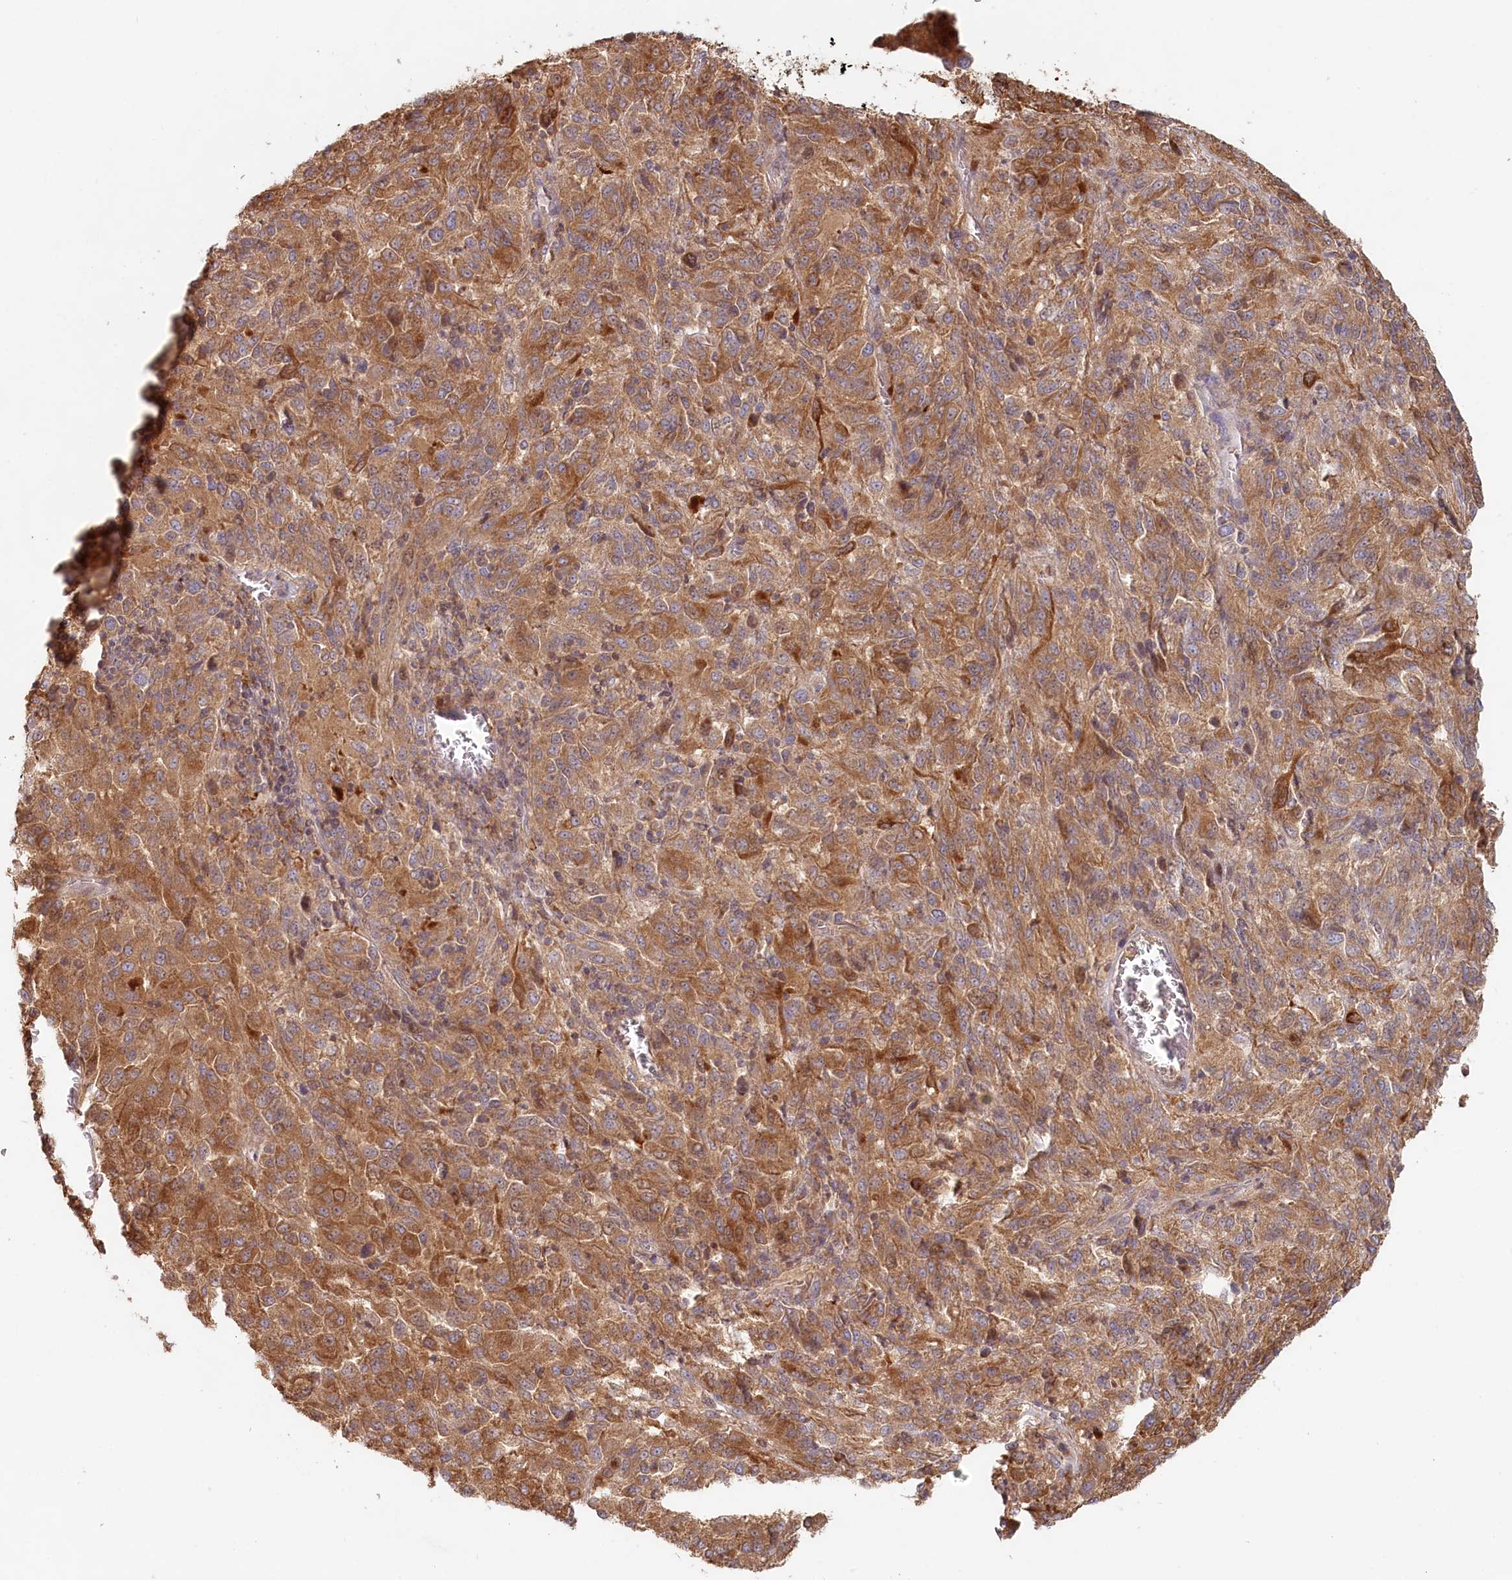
{"staining": {"intensity": "moderate", "quantity": ">75%", "location": "cytoplasmic/membranous"}, "tissue": "melanoma", "cell_type": "Tumor cells", "image_type": "cancer", "snomed": [{"axis": "morphology", "description": "Malignant melanoma, Metastatic site"}, {"axis": "topography", "description": "Lung"}], "caption": "Malignant melanoma (metastatic site) stained with immunohistochemistry reveals moderate cytoplasmic/membranous positivity in approximately >75% of tumor cells. The protein is shown in brown color, while the nuclei are stained blue.", "gene": "HAL", "patient": {"sex": "male", "age": 64}}